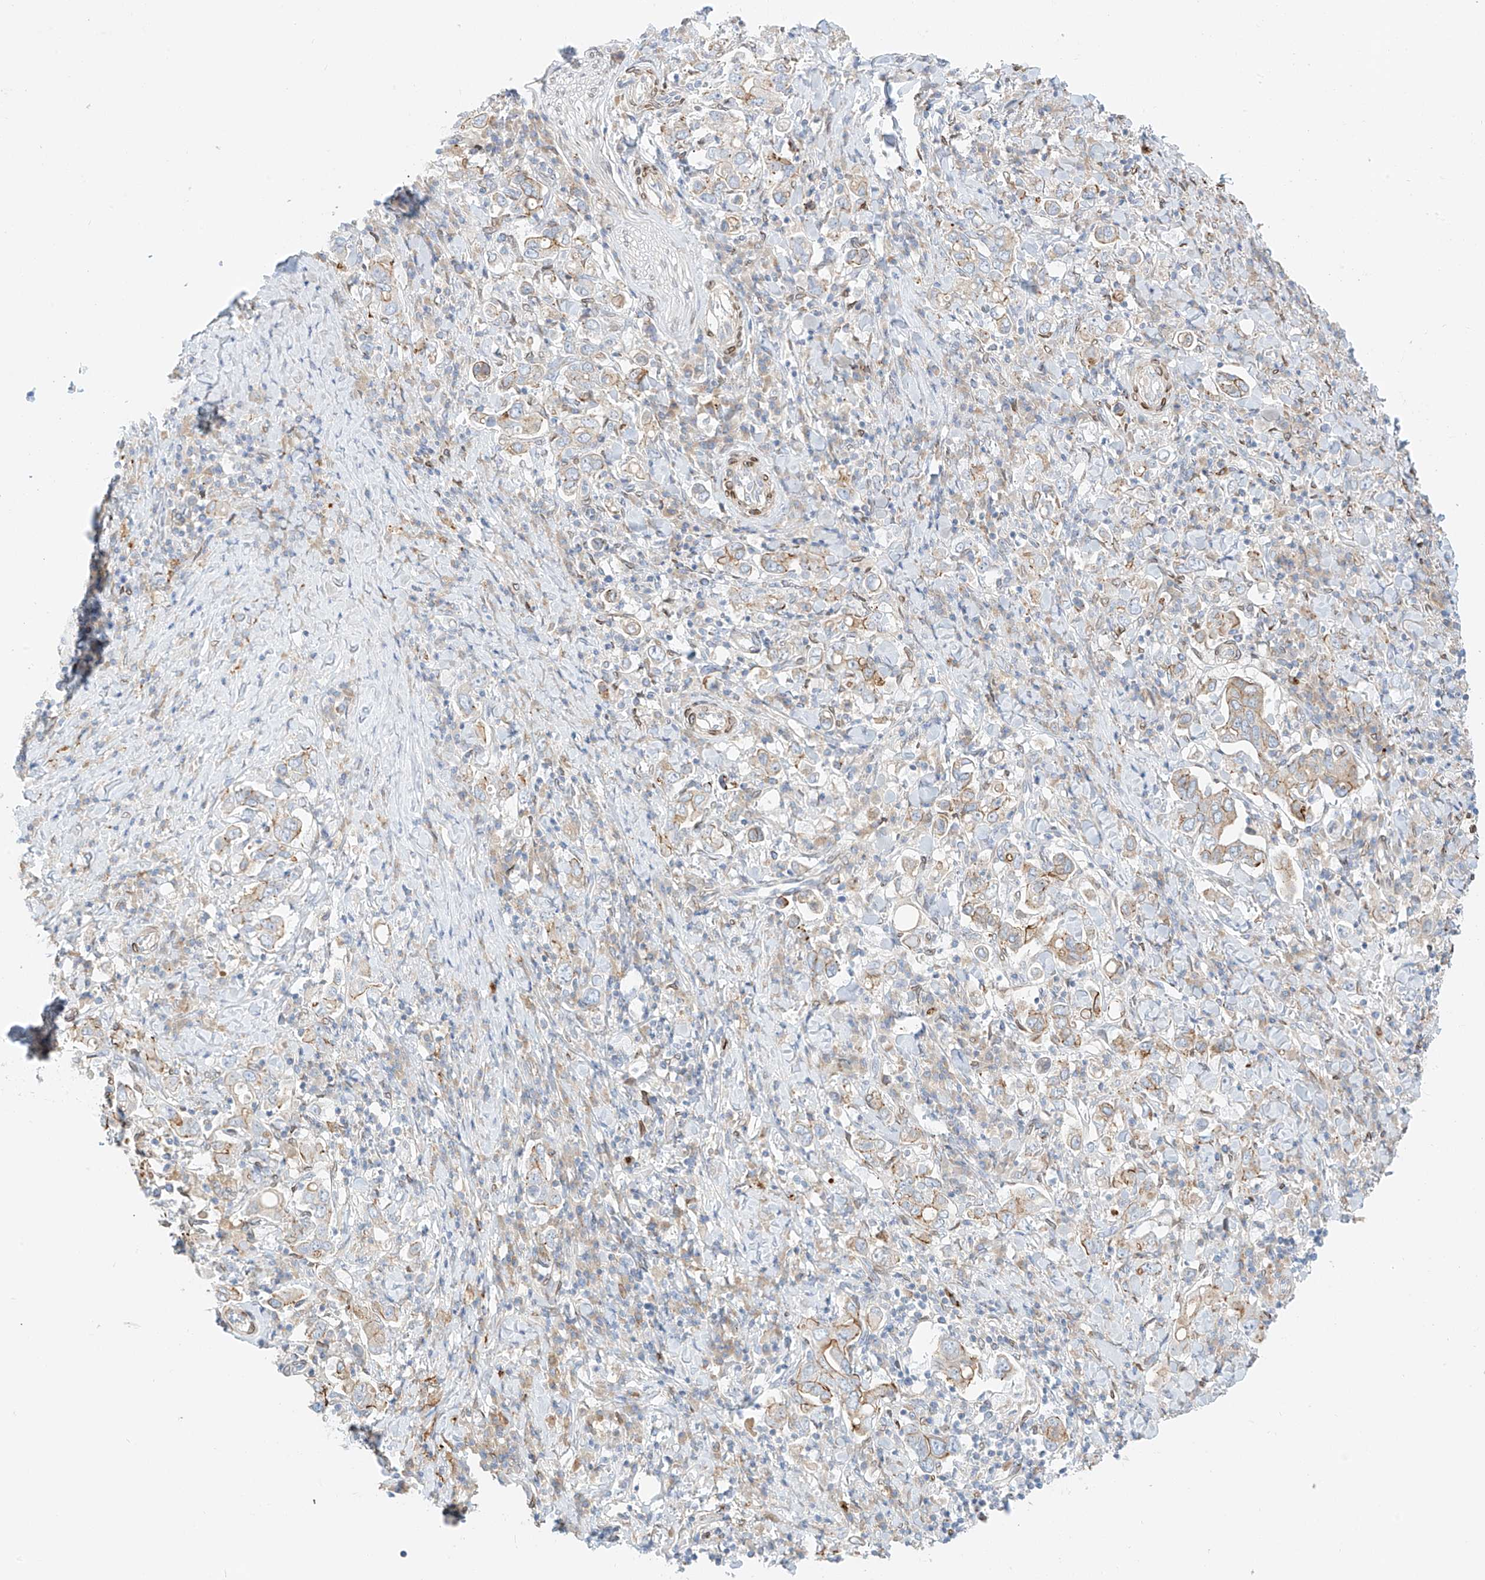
{"staining": {"intensity": "moderate", "quantity": "25%-75%", "location": "cytoplasmic/membranous"}, "tissue": "stomach cancer", "cell_type": "Tumor cells", "image_type": "cancer", "snomed": [{"axis": "morphology", "description": "Adenocarcinoma, NOS"}, {"axis": "topography", "description": "Stomach, upper"}], "caption": "Protein expression analysis of stomach cancer (adenocarcinoma) exhibits moderate cytoplasmic/membranous positivity in approximately 25%-75% of tumor cells. (DAB = brown stain, brightfield microscopy at high magnification).", "gene": "PCYOX1", "patient": {"sex": "male", "age": 62}}